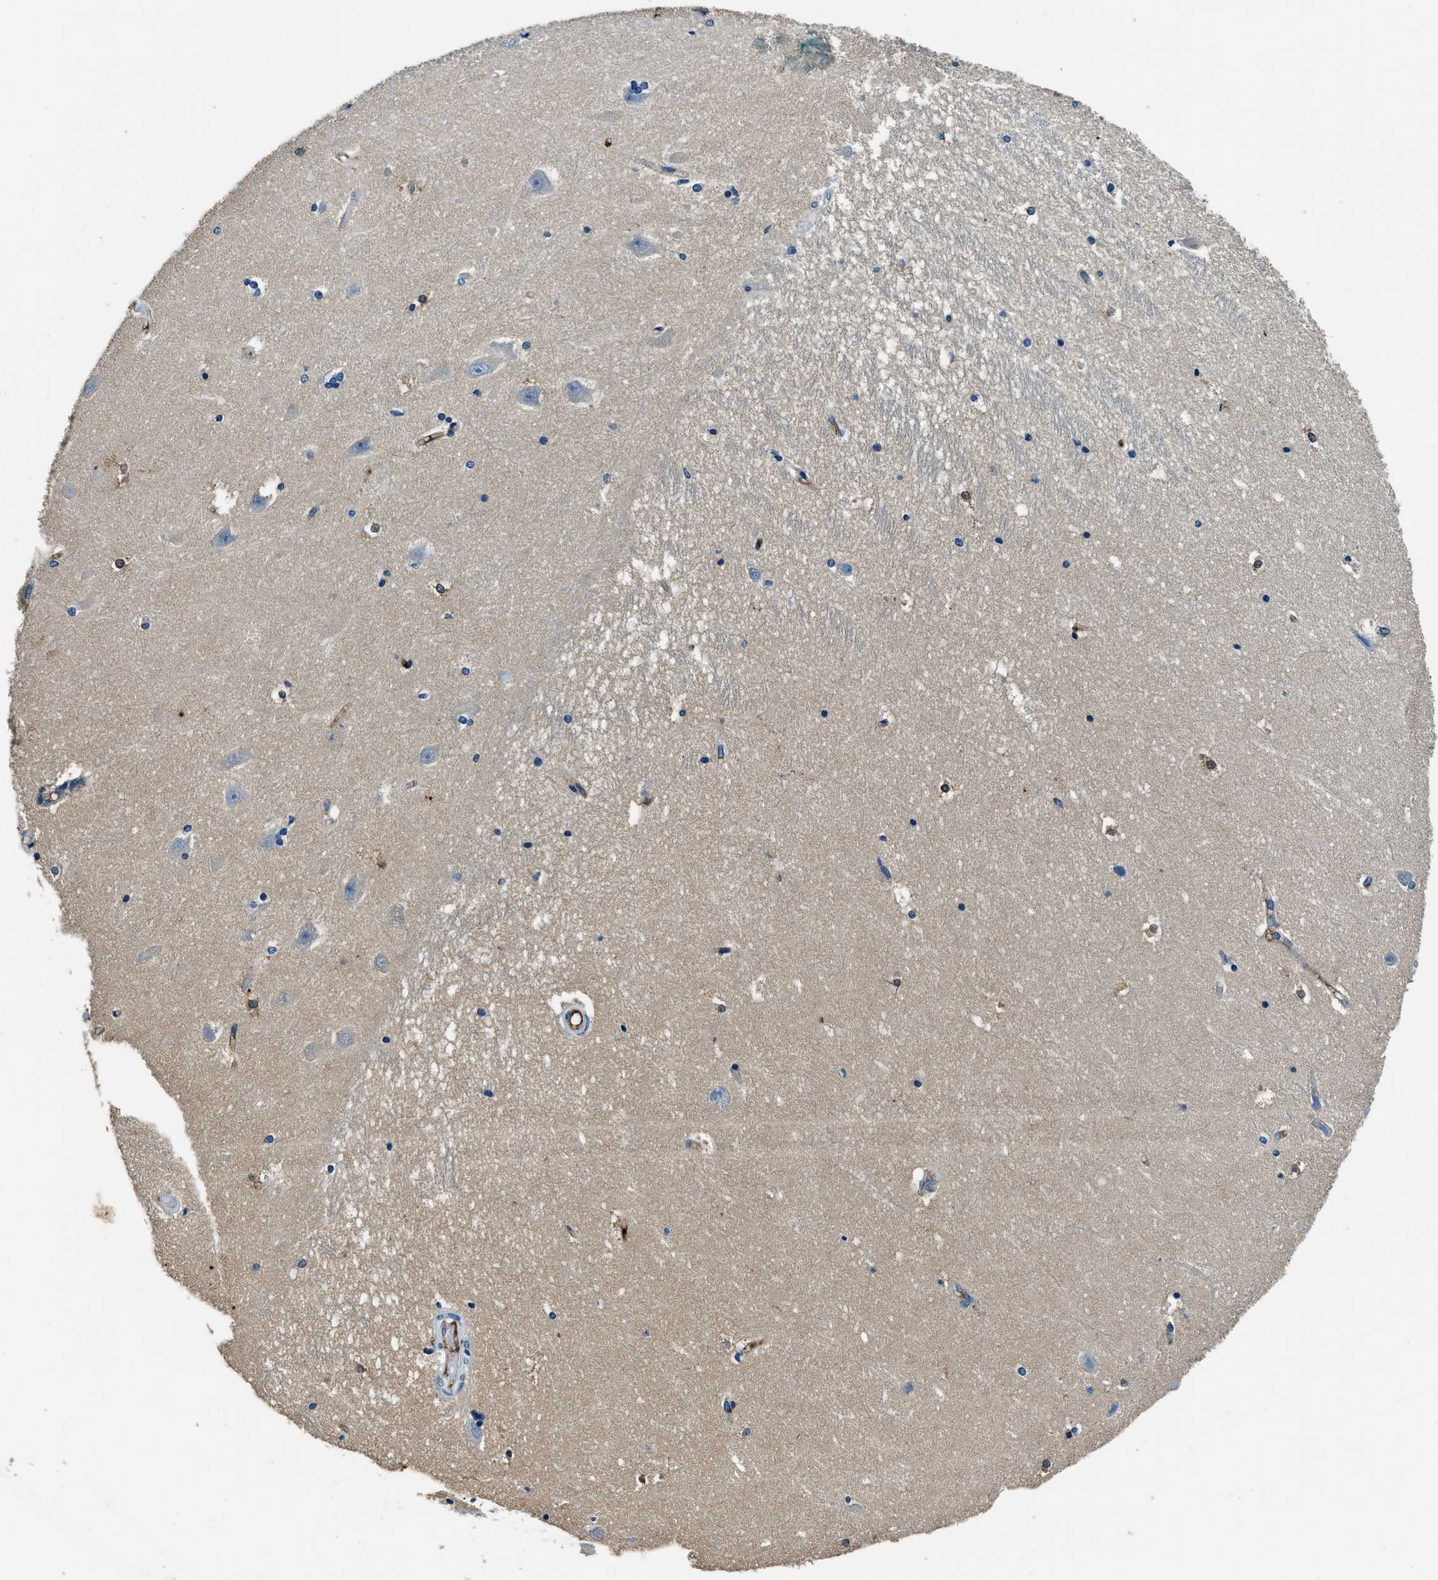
{"staining": {"intensity": "weak", "quantity": "<25%", "location": "cytoplasmic/membranous"}, "tissue": "hippocampus", "cell_type": "Glial cells", "image_type": "normal", "snomed": [{"axis": "morphology", "description": "Normal tissue, NOS"}, {"axis": "topography", "description": "Hippocampus"}], "caption": "DAB (3,3'-diaminobenzidine) immunohistochemical staining of benign hippocampus demonstrates no significant staining in glial cells.", "gene": "TMEM186", "patient": {"sex": "male", "age": 45}}